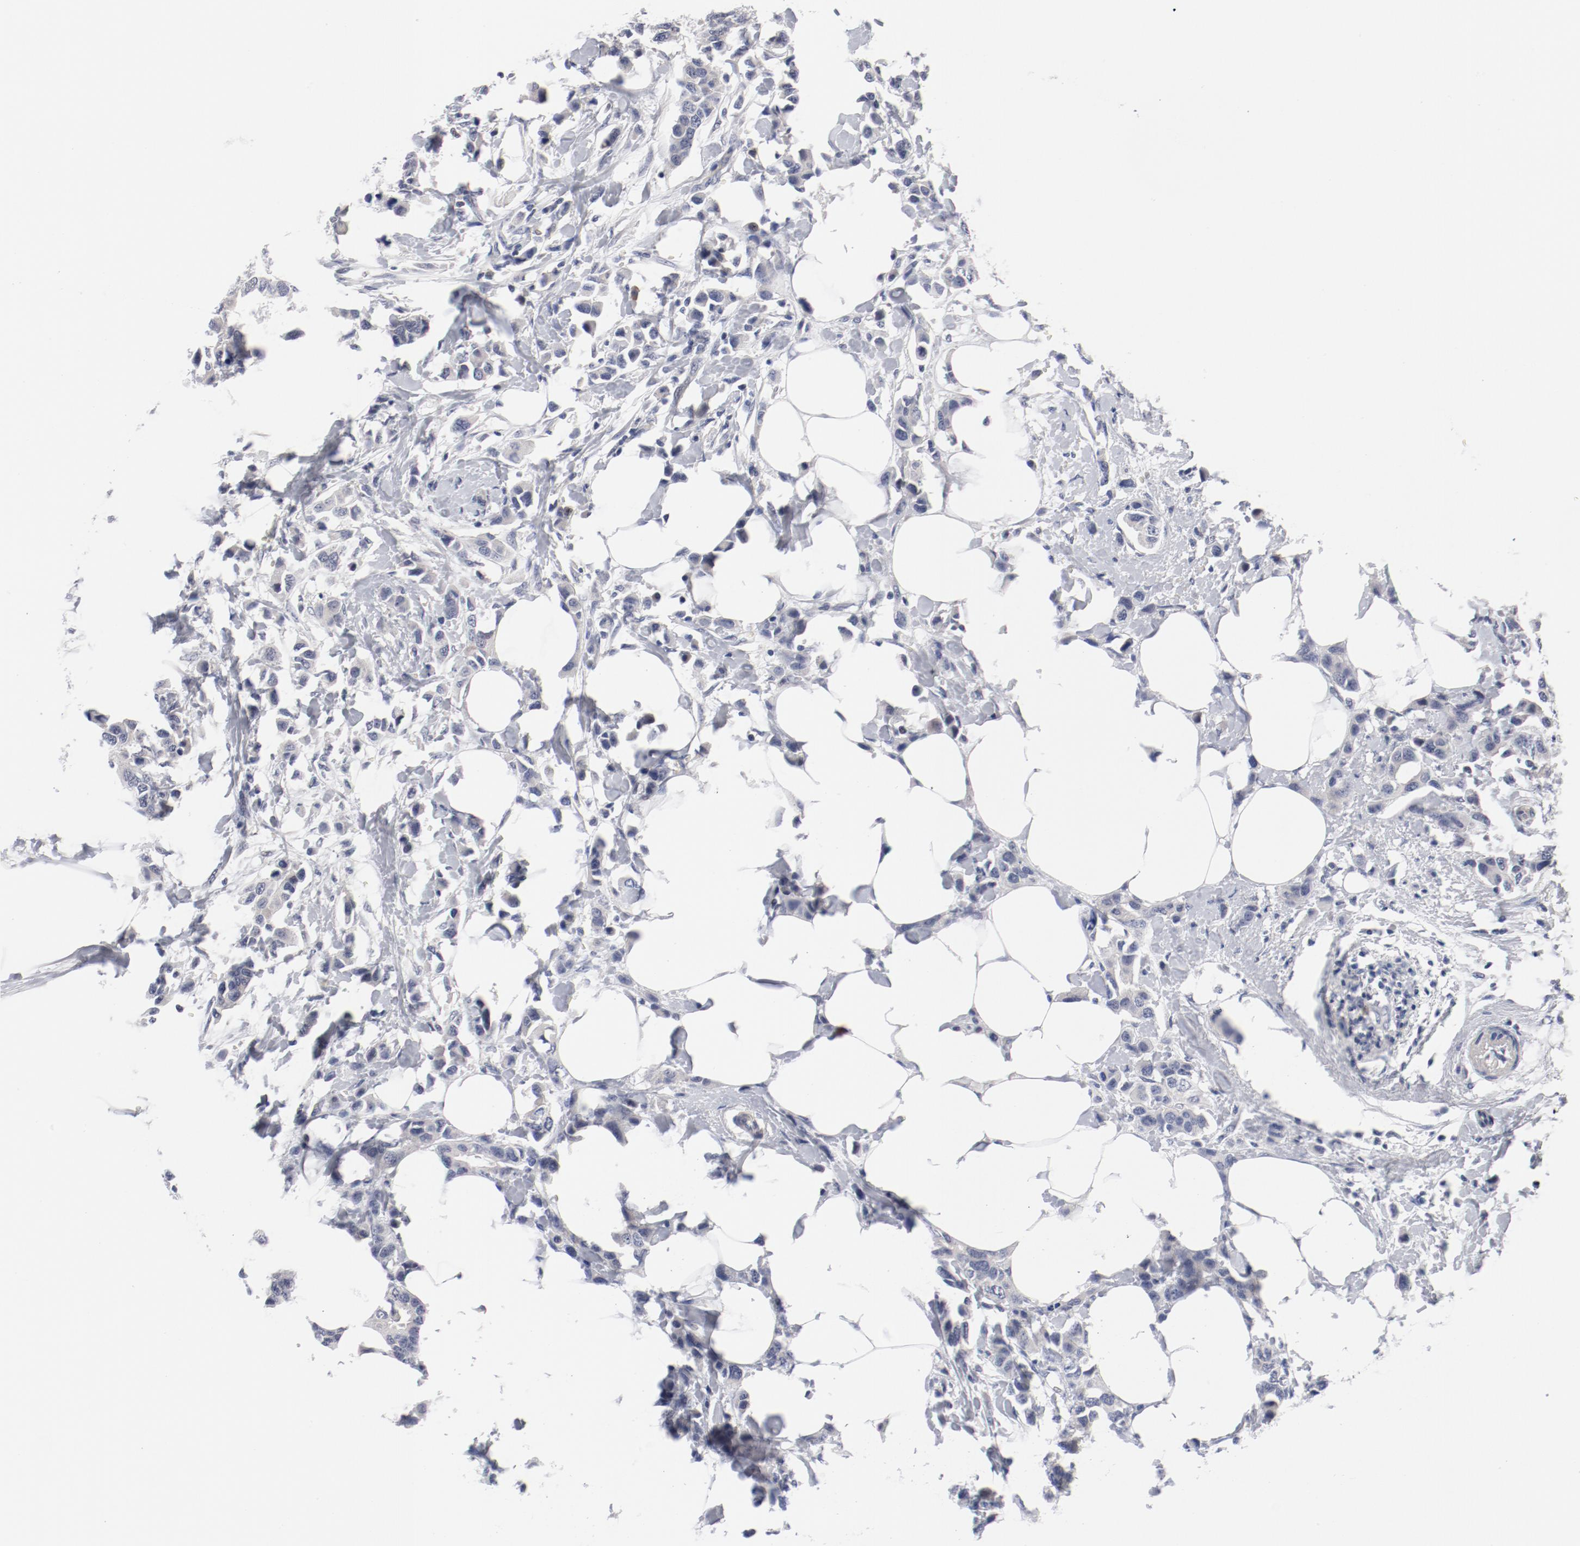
{"staining": {"intensity": "negative", "quantity": "none", "location": "none"}, "tissue": "breast cancer", "cell_type": "Tumor cells", "image_type": "cancer", "snomed": [{"axis": "morphology", "description": "Normal tissue, NOS"}, {"axis": "morphology", "description": "Duct carcinoma"}, {"axis": "topography", "description": "Breast"}], "caption": "Immunohistochemistry (IHC) micrograph of neoplastic tissue: breast cancer (infiltrating ductal carcinoma) stained with DAB displays no significant protein expression in tumor cells.", "gene": "KCNK13", "patient": {"sex": "female", "age": 50}}